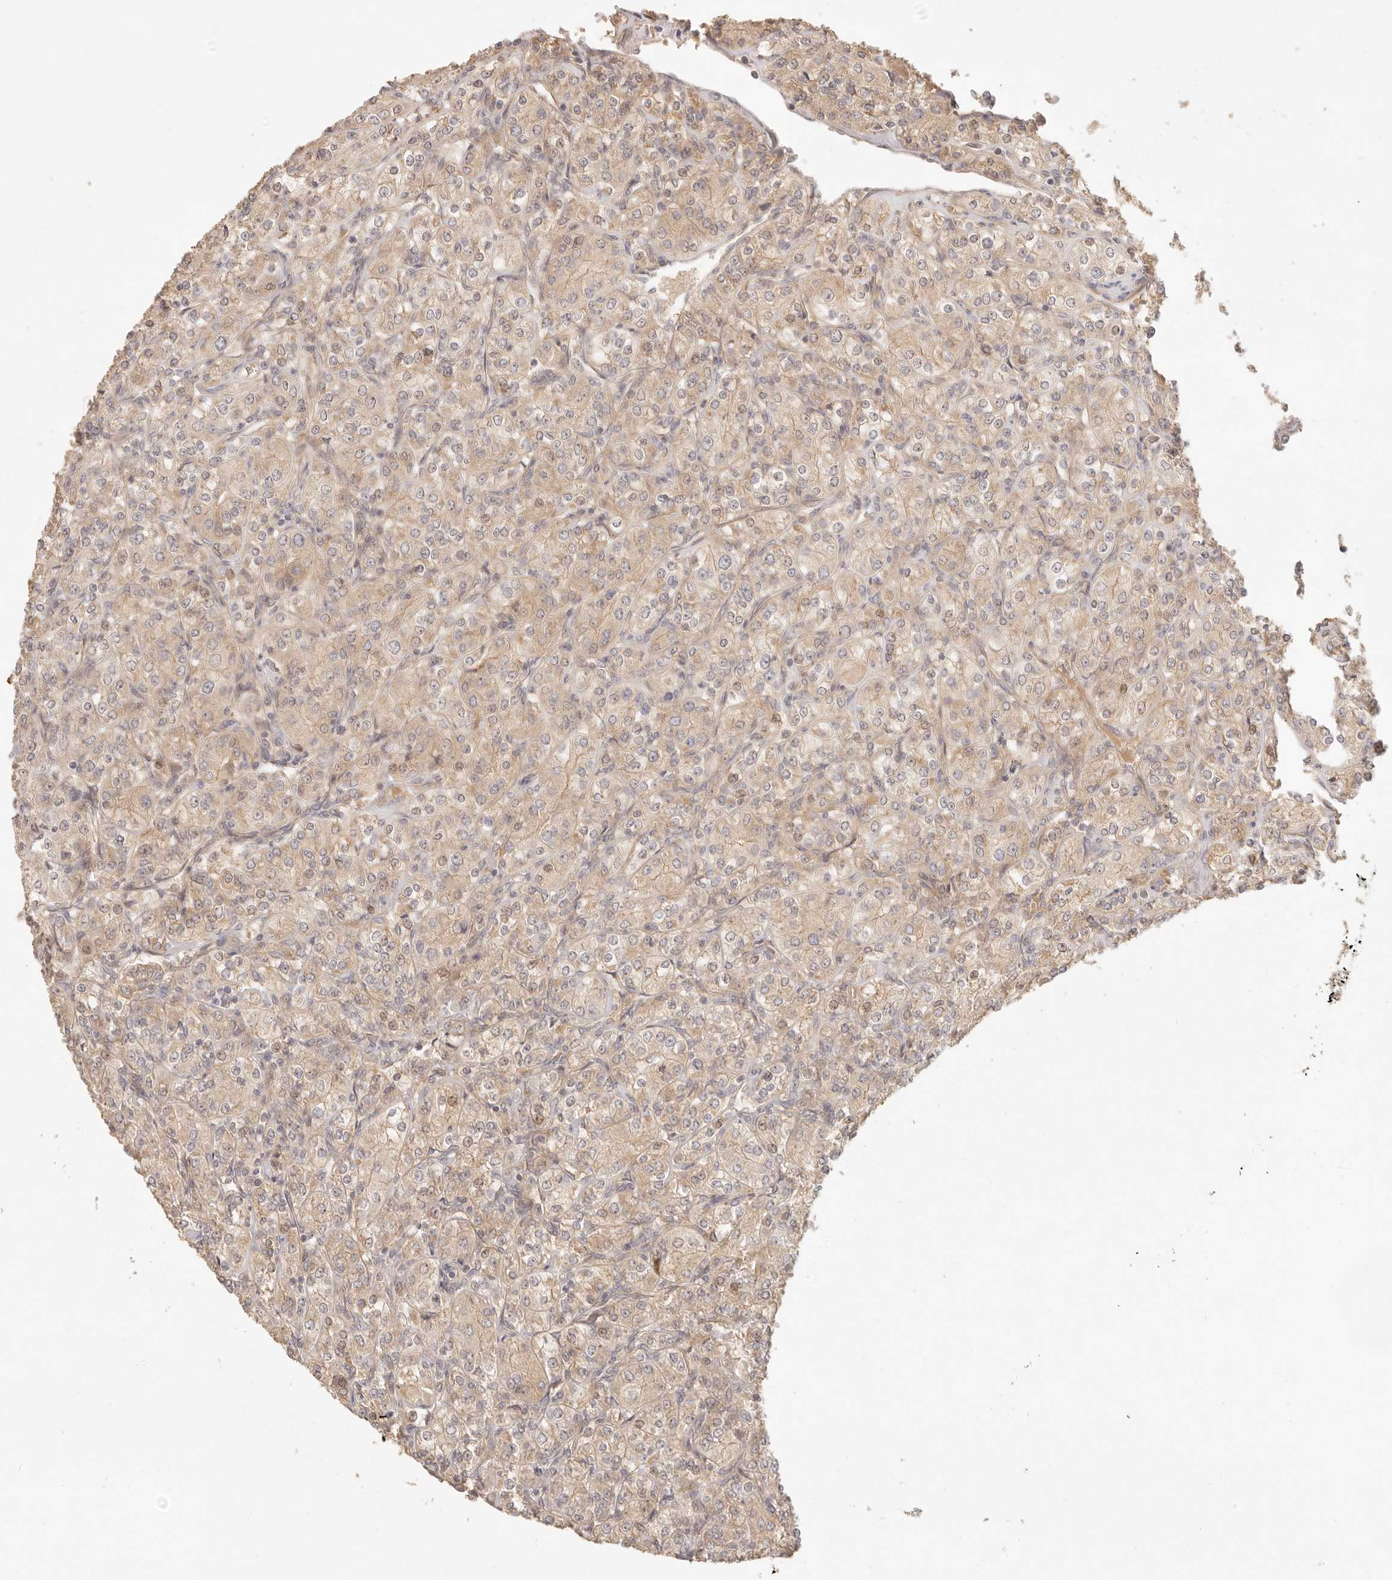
{"staining": {"intensity": "weak", "quantity": ">75%", "location": "cytoplasmic/membranous,nuclear"}, "tissue": "renal cancer", "cell_type": "Tumor cells", "image_type": "cancer", "snomed": [{"axis": "morphology", "description": "Adenocarcinoma, NOS"}, {"axis": "topography", "description": "Kidney"}], "caption": "IHC photomicrograph of human adenocarcinoma (renal) stained for a protein (brown), which exhibits low levels of weak cytoplasmic/membranous and nuclear staining in about >75% of tumor cells.", "gene": "PPP1R3B", "patient": {"sex": "male", "age": 77}}